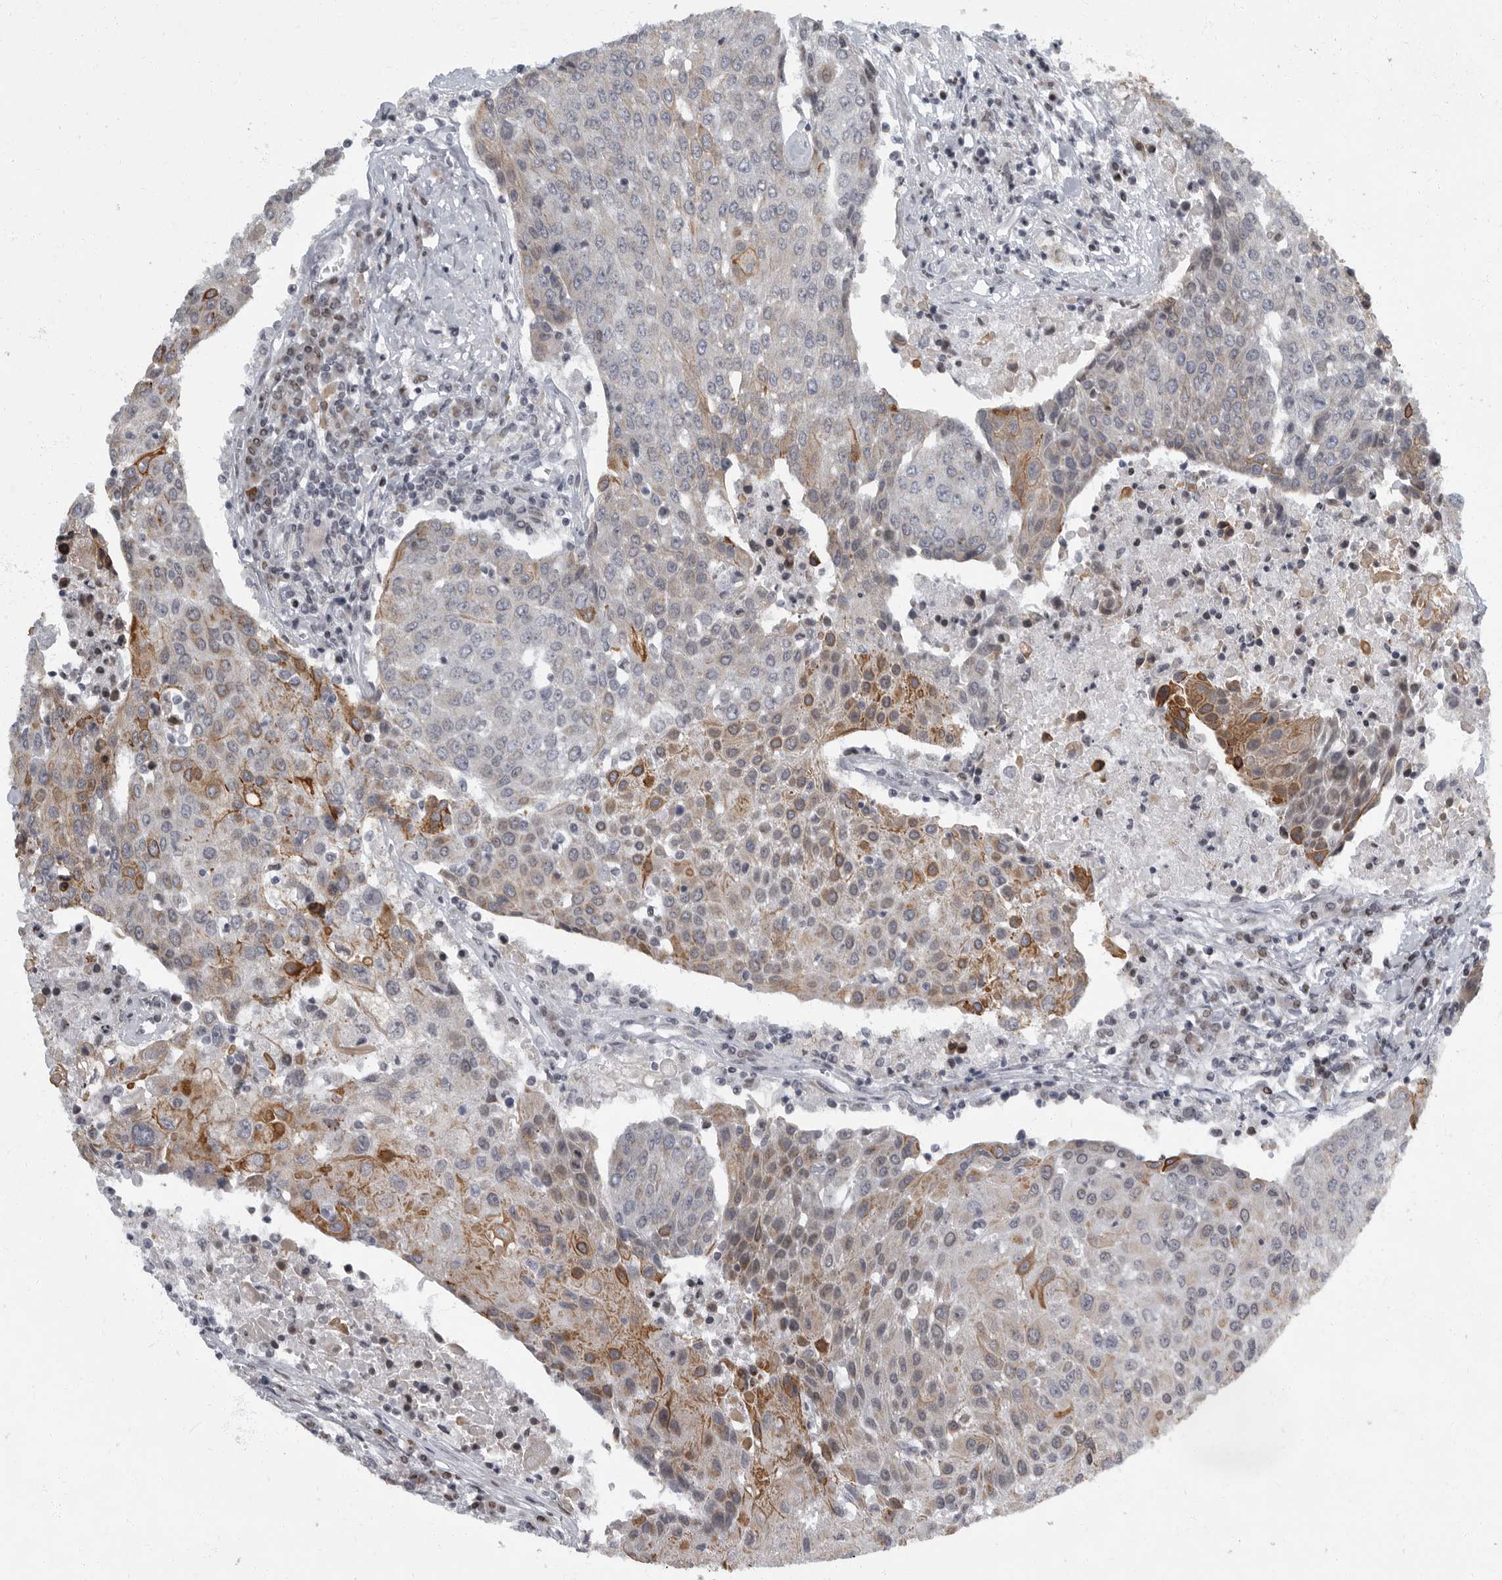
{"staining": {"intensity": "moderate", "quantity": "25%-75%", "location": "cytoplasmic/membranous"}, "tissue": "urothelial cancer", "cell_type": "Tumor cells", "image_type": "cancer", "snomed": [{"axis": "morphology", "description": "Urothelial carcinoma, High grade"}, {"axis": "topography", "description": "Urinary bladder"}], "caption": "This is an image of IHC staining of urothelial carcinoma (high-grade), which shows moderate positivity in the cytoplasmic/membranous of tumor cells.", "gene": "EVI5", "patient": {"sex": "female", "age": 85}}